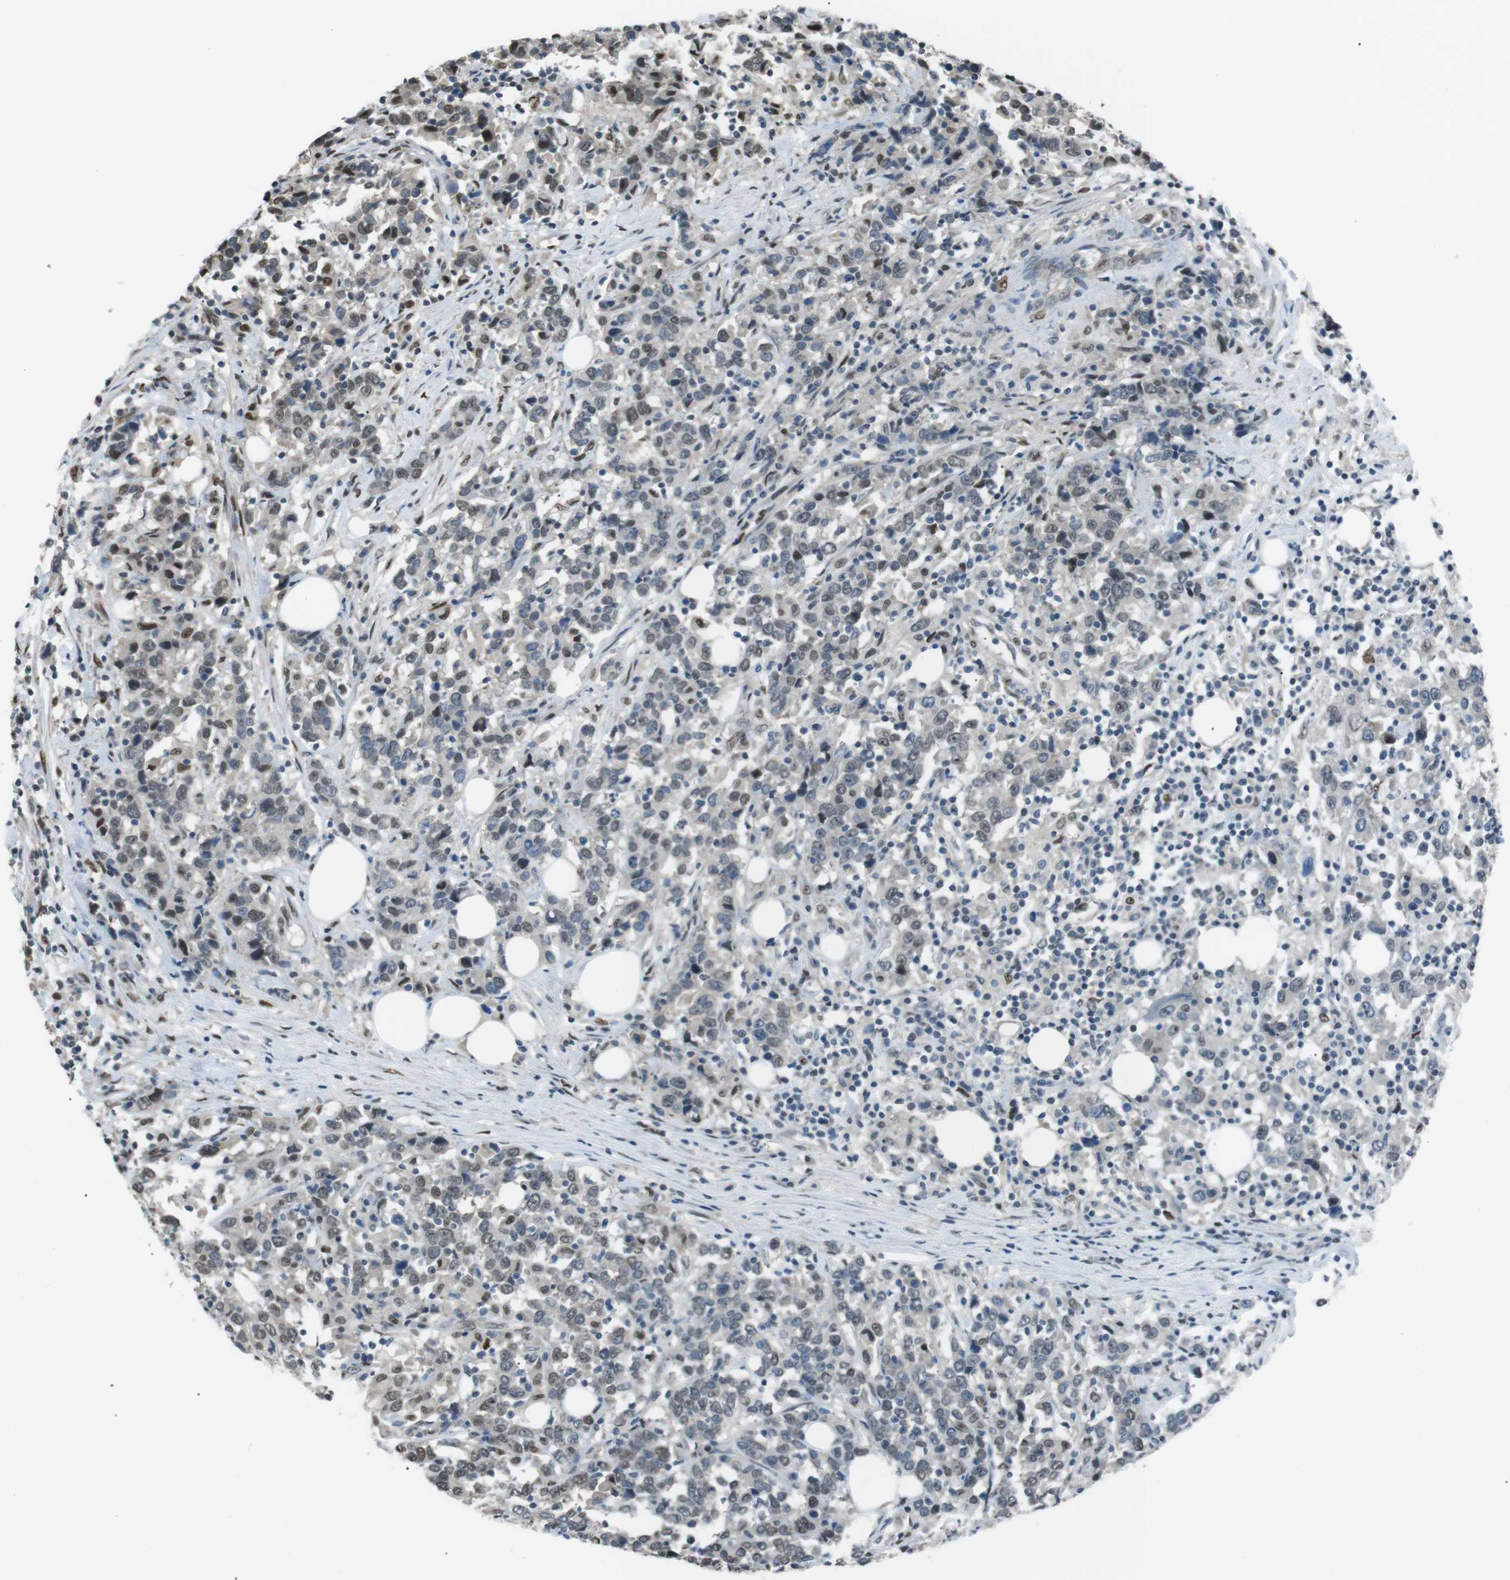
{"staining": {"intensity": "moderate", "quantity": "<25%", "location": "nuclear"}, "tissue": "urothelial cancer", "cell_type": "Tumor cells", "image_type": "cancer", "snomed": [{"axis": "morphology", "description": "Urothelial carcinoma, High grade"}, {"axis": "topography", "description": "Urinary bladder"}], "caption": "Immunohistochemistry (IHC) staining of high-grade urothelial carcinoma, which shows low levels of moderate nuclear expression in approximately <25% of tumor cells indicating moderate nuclear protein staining. The staining was performed using DAB (brown) for protein detection and nuclei were counterstained in hematoxylin (blue).", "gene": "SRPK2", "patient": {"sex": "male", "age": 61}}